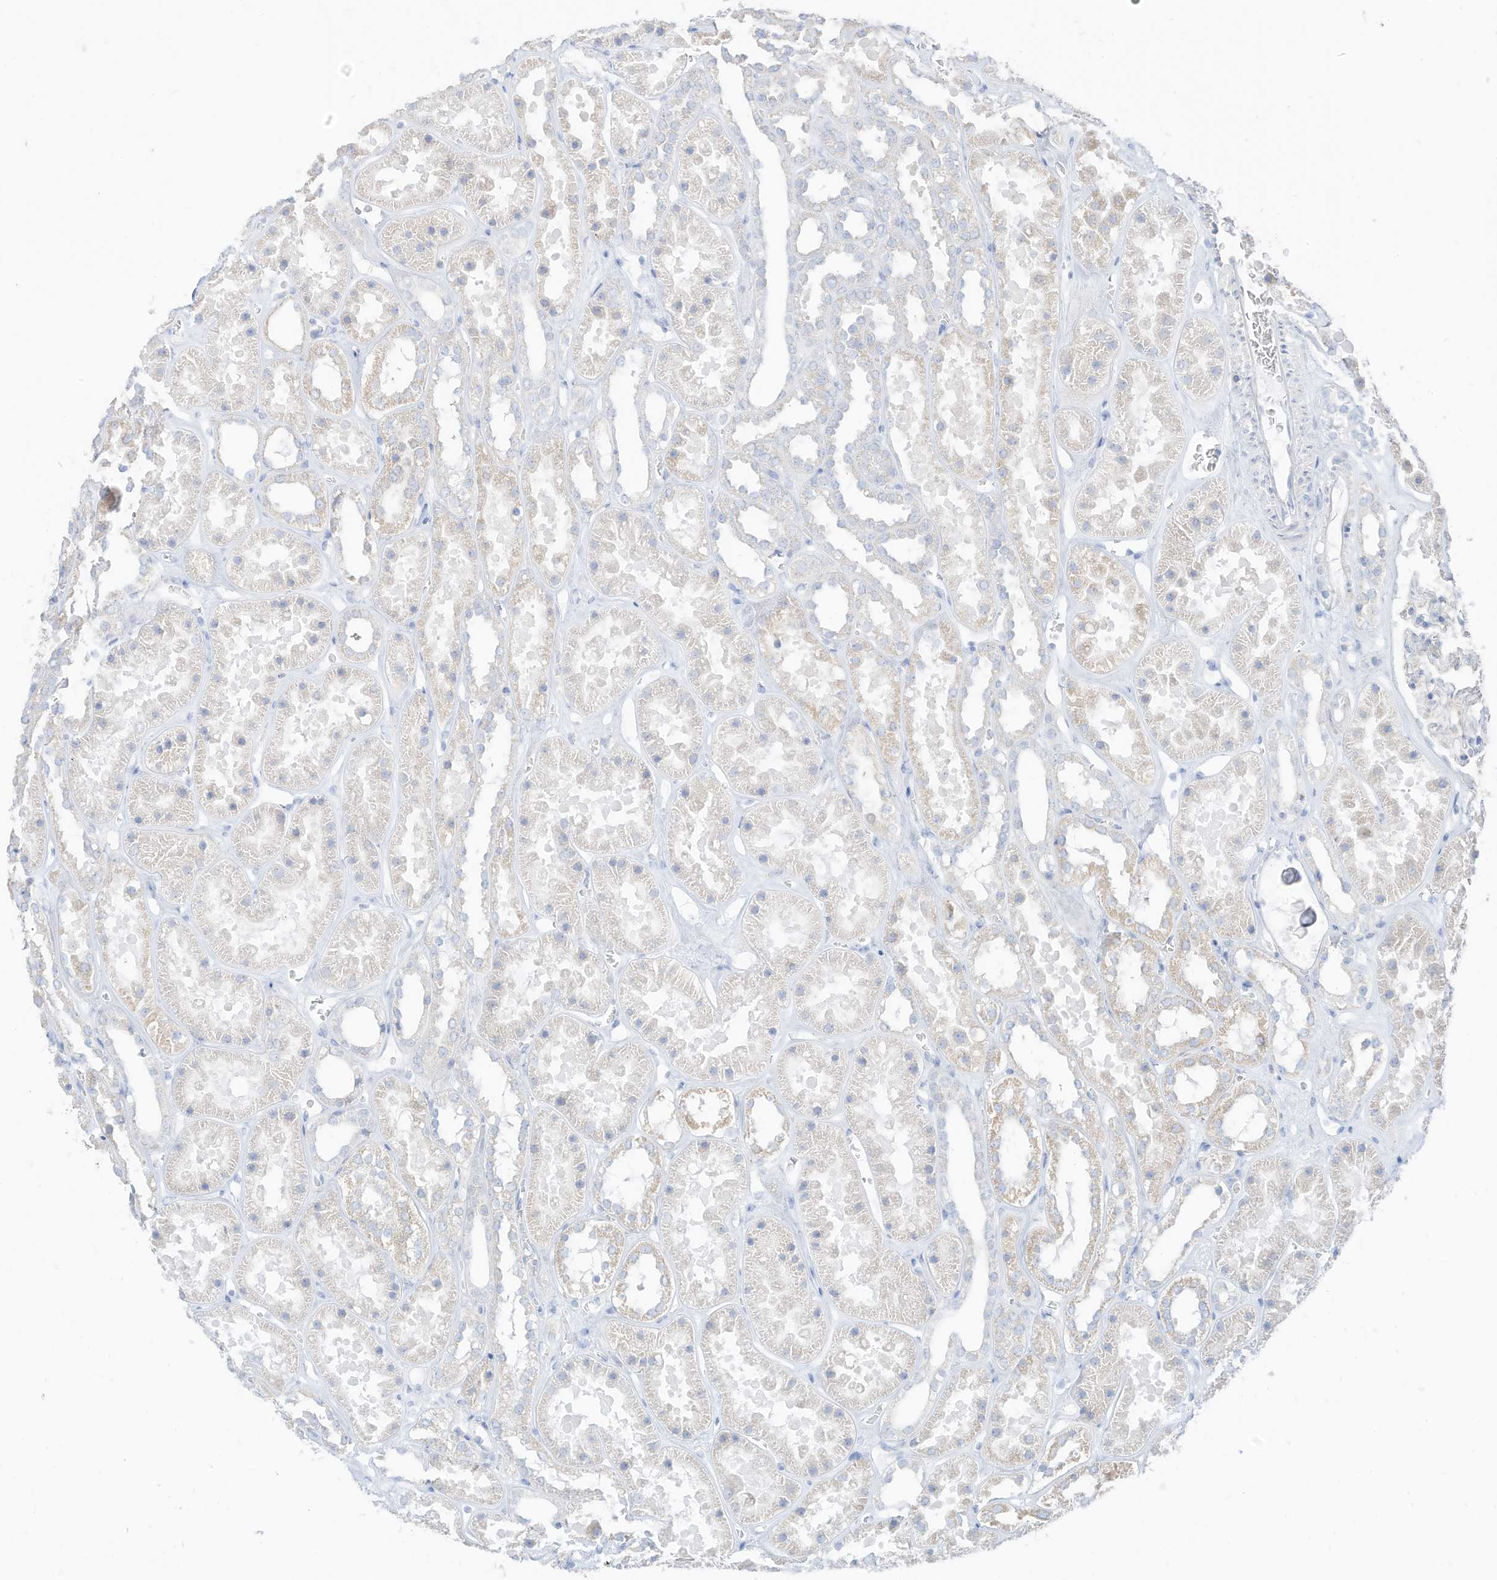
{"staining": {"intensity": "negative", "quantity": "none", "location": "none"}, "tissue": "kidney", "cell_type": "Cells in glomeruli", "image_type": "normal", "snomed": [{"axis": "morphology", "description": "Normal tissue, NOS"}, {"axis": "topography", "description": "Kidney"}], "caption": "This image is of normal kidney stained with immunohistochemistry (IHC) to label a protein in brown with the nuclei are counter-stained blue. There is no expression in cells in glomeruli. The staining is performed using DAB brown chromogen with nuclei counter-stained in using hematoxylin.", "gene": "ETHE1", "patient": {"sex": "female", "age": 41}}